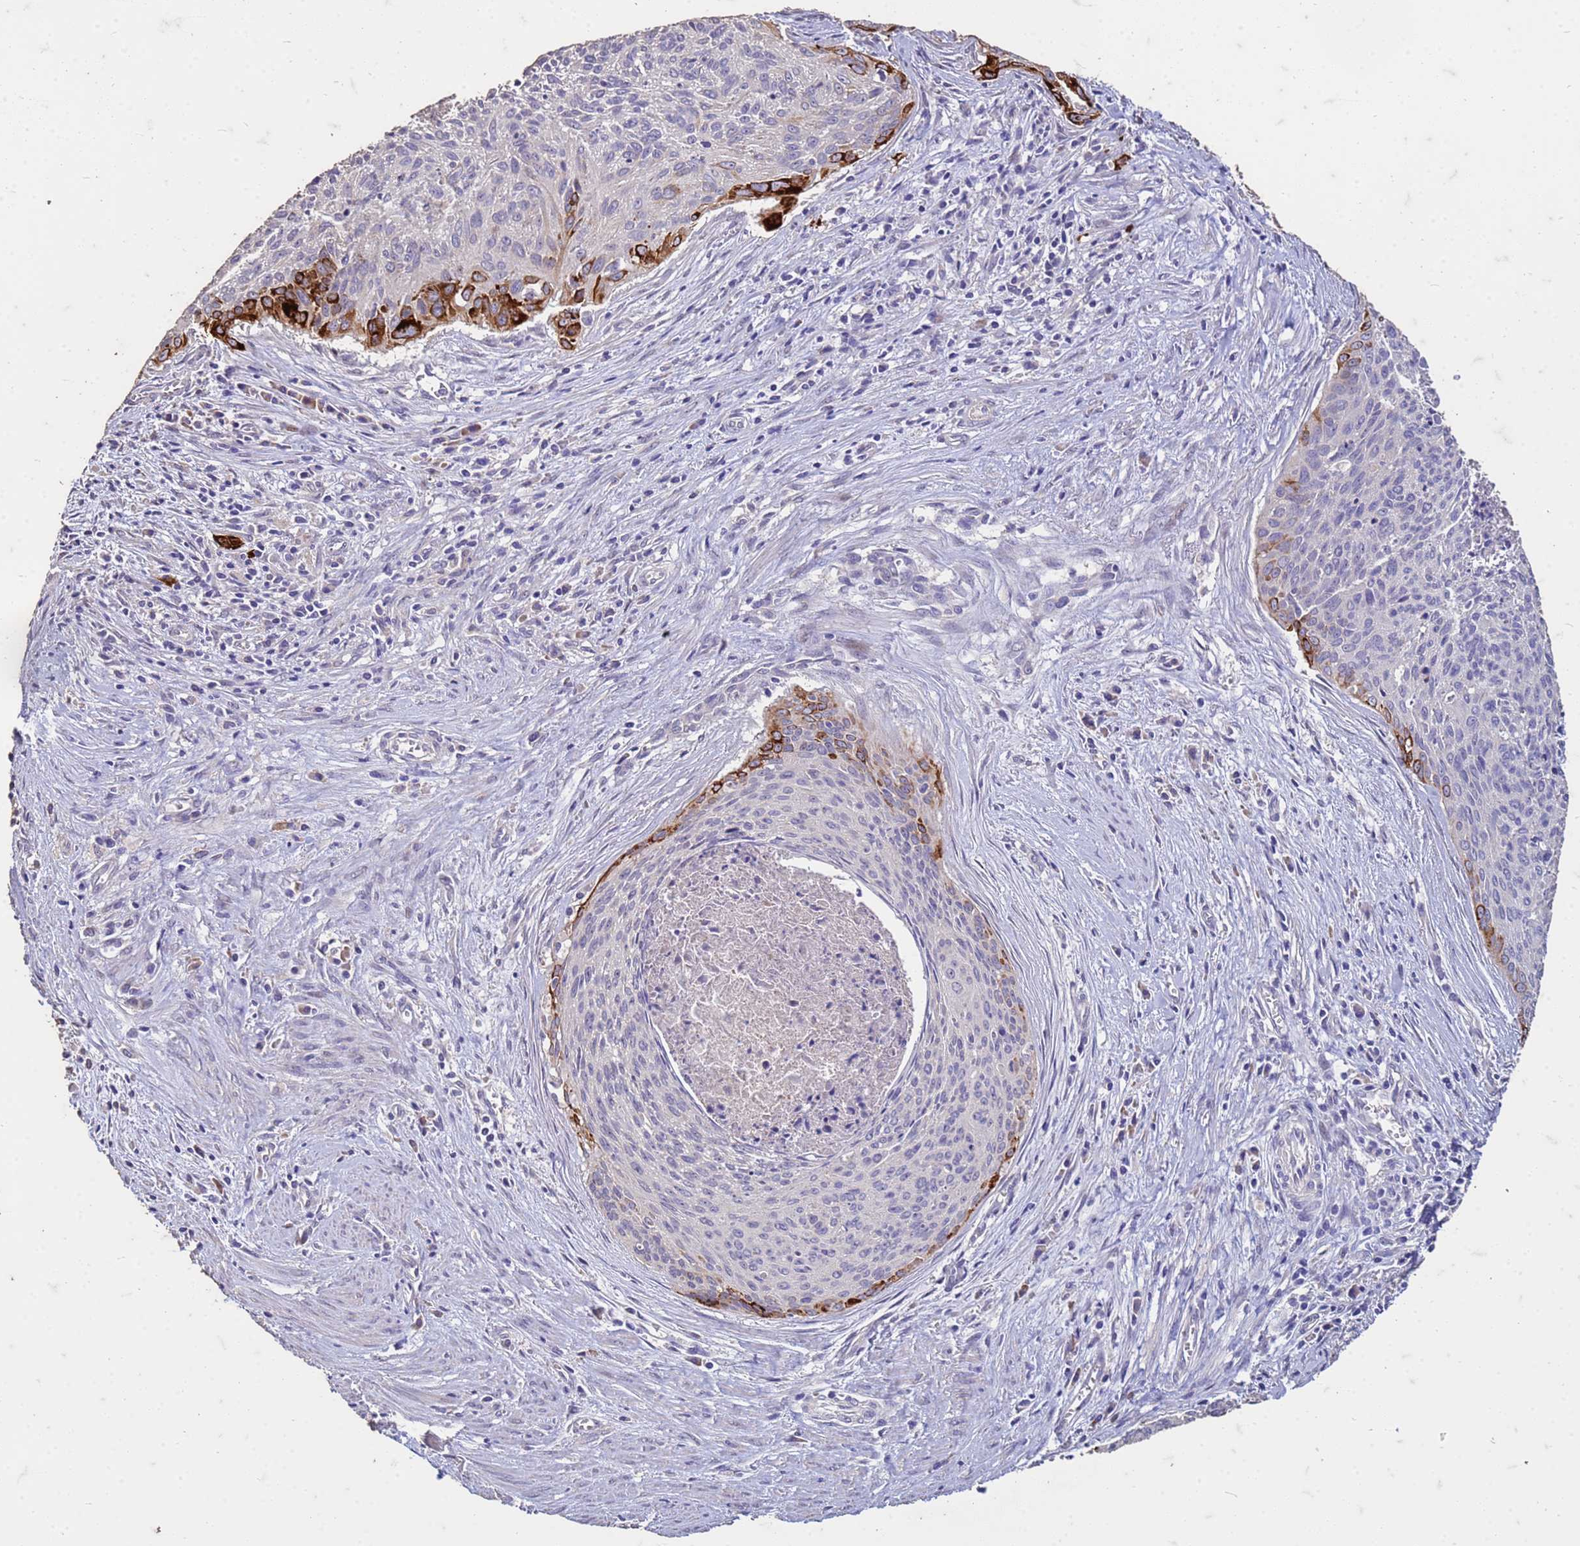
{"staining": {"intensity": "strong", "quantity": "<25%", "location": "cytoplasmic/membranous"}, "tissue": "cervical cancer", "cell_type": "Tumor cells", "image_type": "cancer", "snomed": [{"axis": "morphology", "description": "Squamous cell carcinoma, NOS"}, {"axis": "topography", "description": "Cervix"}], "caption": "A medium amount of strong cytoplasmic/membranous expression is present in about <25% of tumor cells in cervical cancer (squamous cell carcinoma) tissue.", "gene": "FAM184B", "patient": {"sex": "female", "age": 55}}